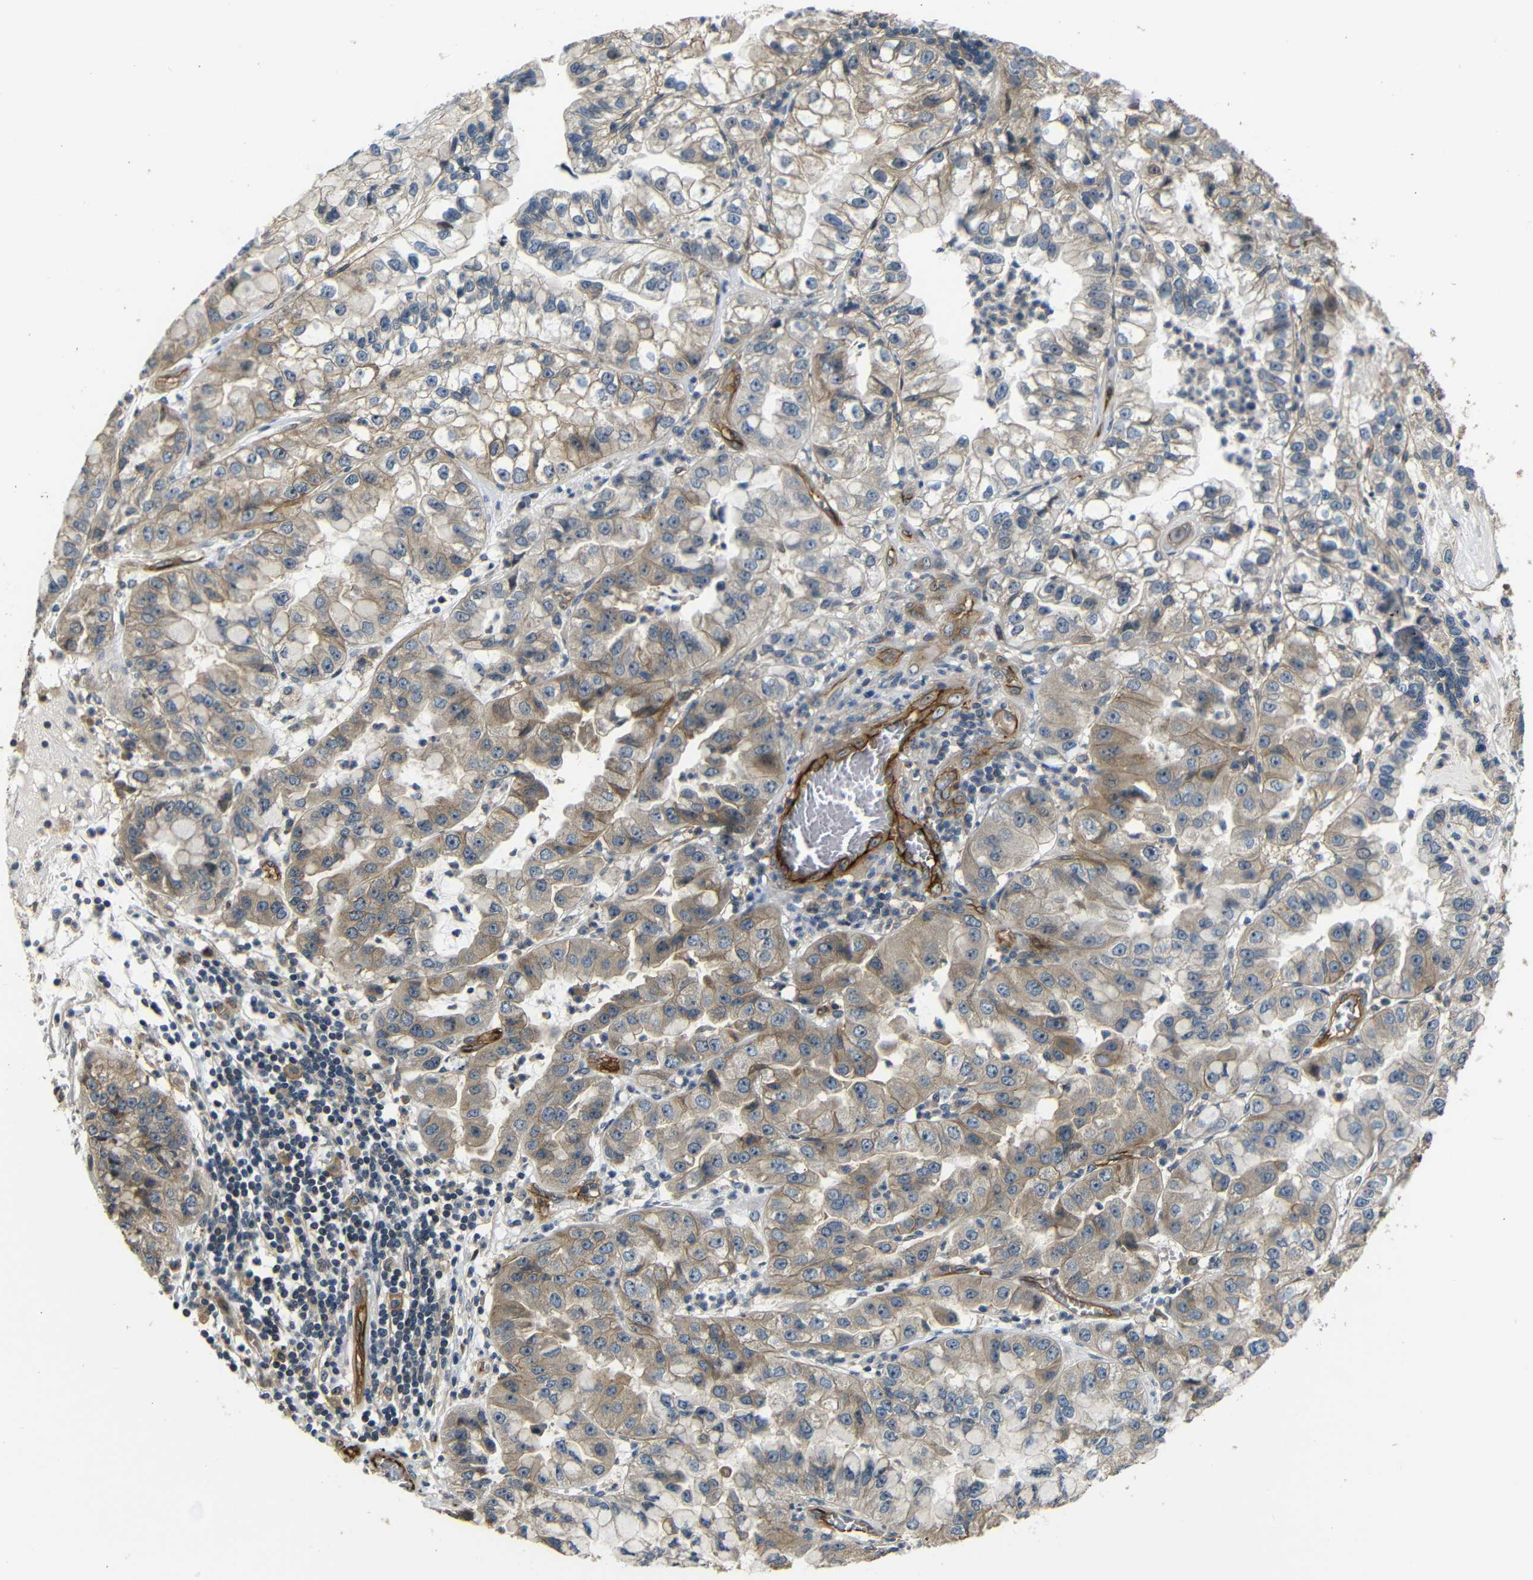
{"staining": {"intensity": "moderate", "quantity": "<25%", "location": "cytoplasmic/membranous"}, "tissue": "liver cancer", "cell_type": "Tumor cells", "image_type": "cancer", "snomed": [{"axis": "morphology", "description": "Cholangiocarcinoma"}, {"axis": "topography", "description": "Liver"}], "caption": "Immunohistochemical staining of liver cholangiocarcinoma reveals moderate cytoplasmic/membranous protein staining in about <25% of tumor cells.", "gene": "RELL1", "patient": {"sex": "female", "age": 79}}